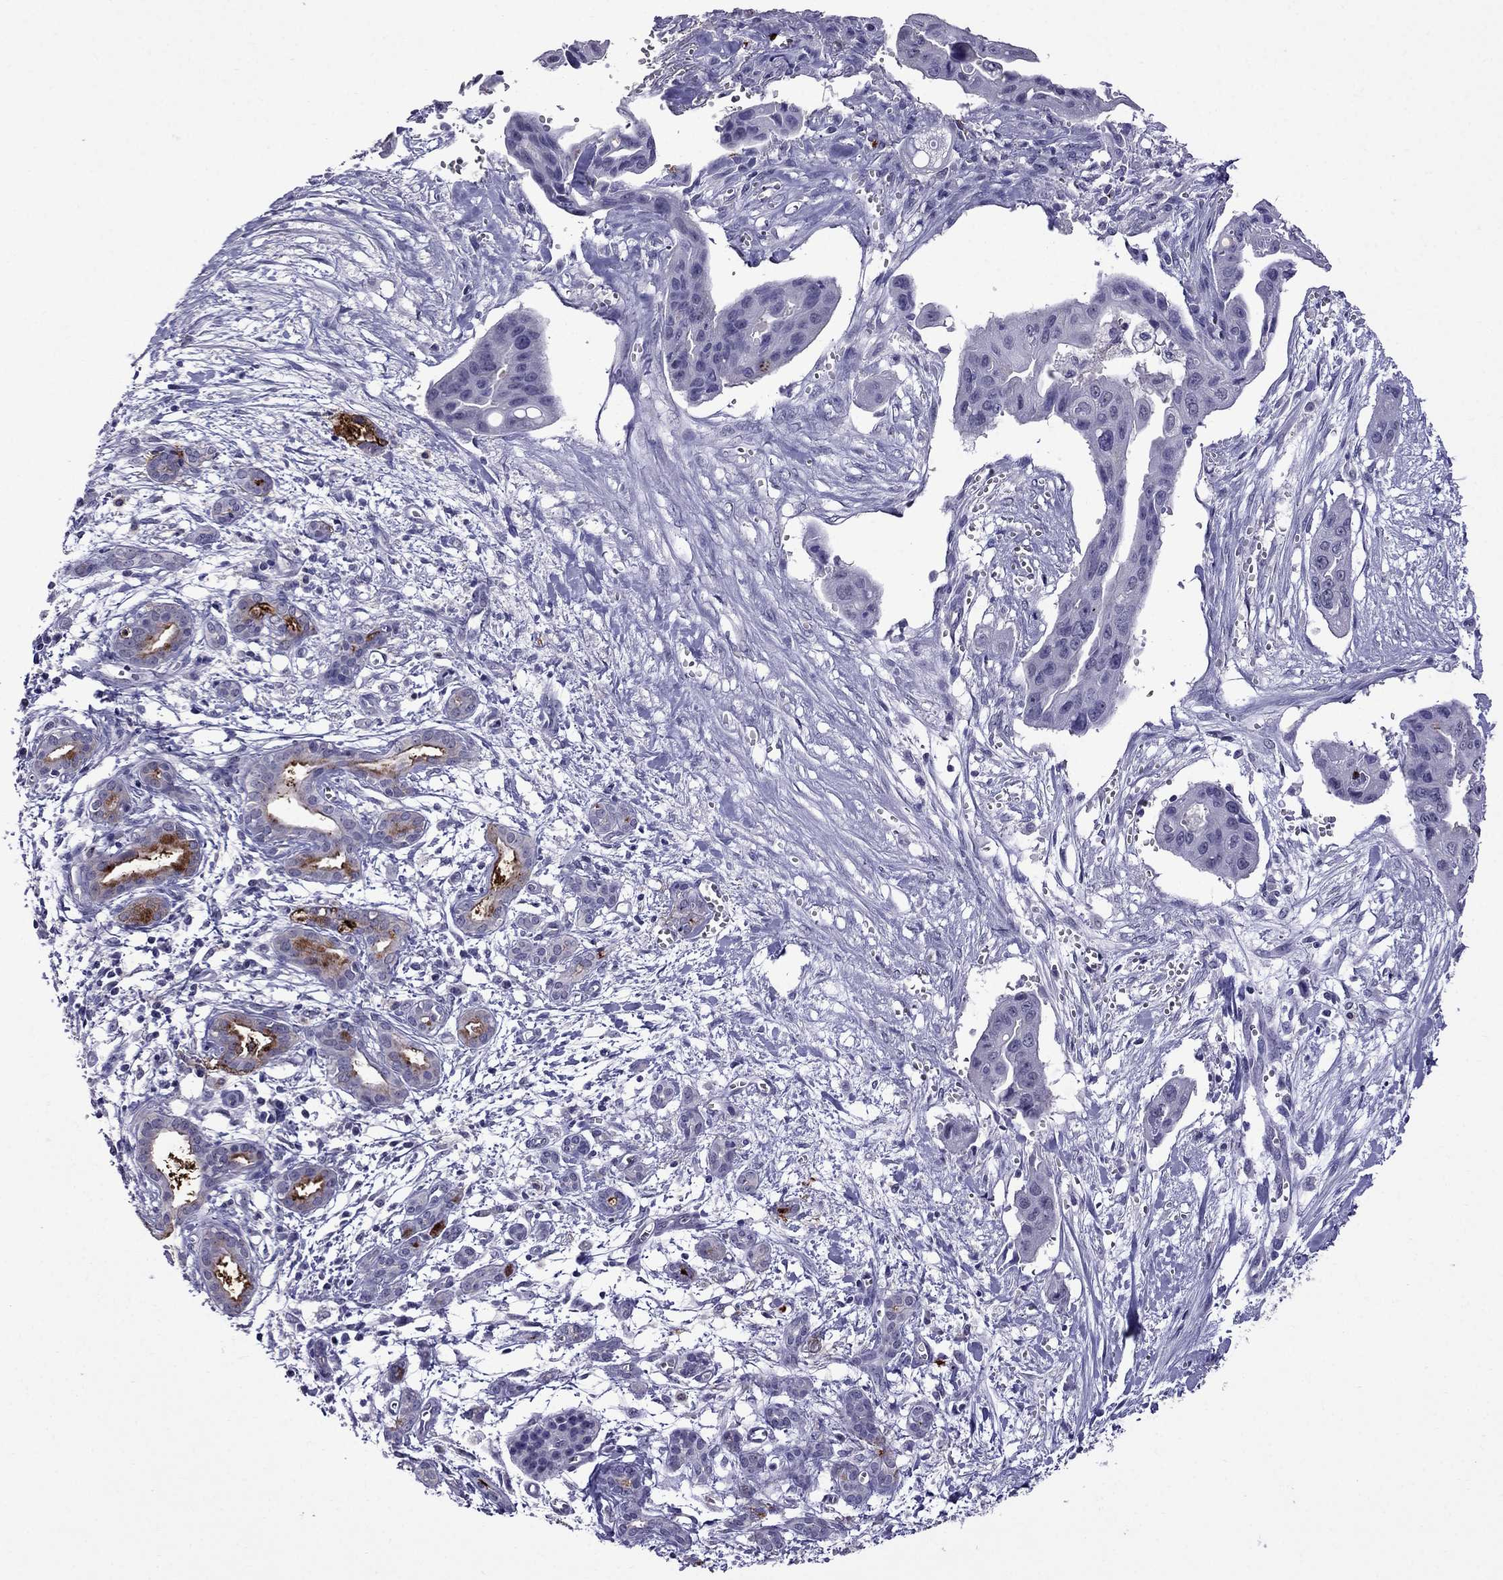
{"staining": {"intensity": "strong", "quantity": "<25%", "location": "cytoplasmic/membranous"}, "tissue": "pancreatic cancer", "cell_type": "Tumor cells", "image_type": "cancer", "snomed": [{"axis": "morphology", "description": "Adenocarcinoma, NOS"}, {"axis": "topography", "description": "Pancreas"}], "caption": "Human pancreatic cancer (adenocarcinoma) stained for a protein (brown) demonstrates strong cytoplasmic/membranous positive staining in approximately <25% of tumor cells.", "gene": "OLFM4", "patient": {"sex": "male", "age": 60}}